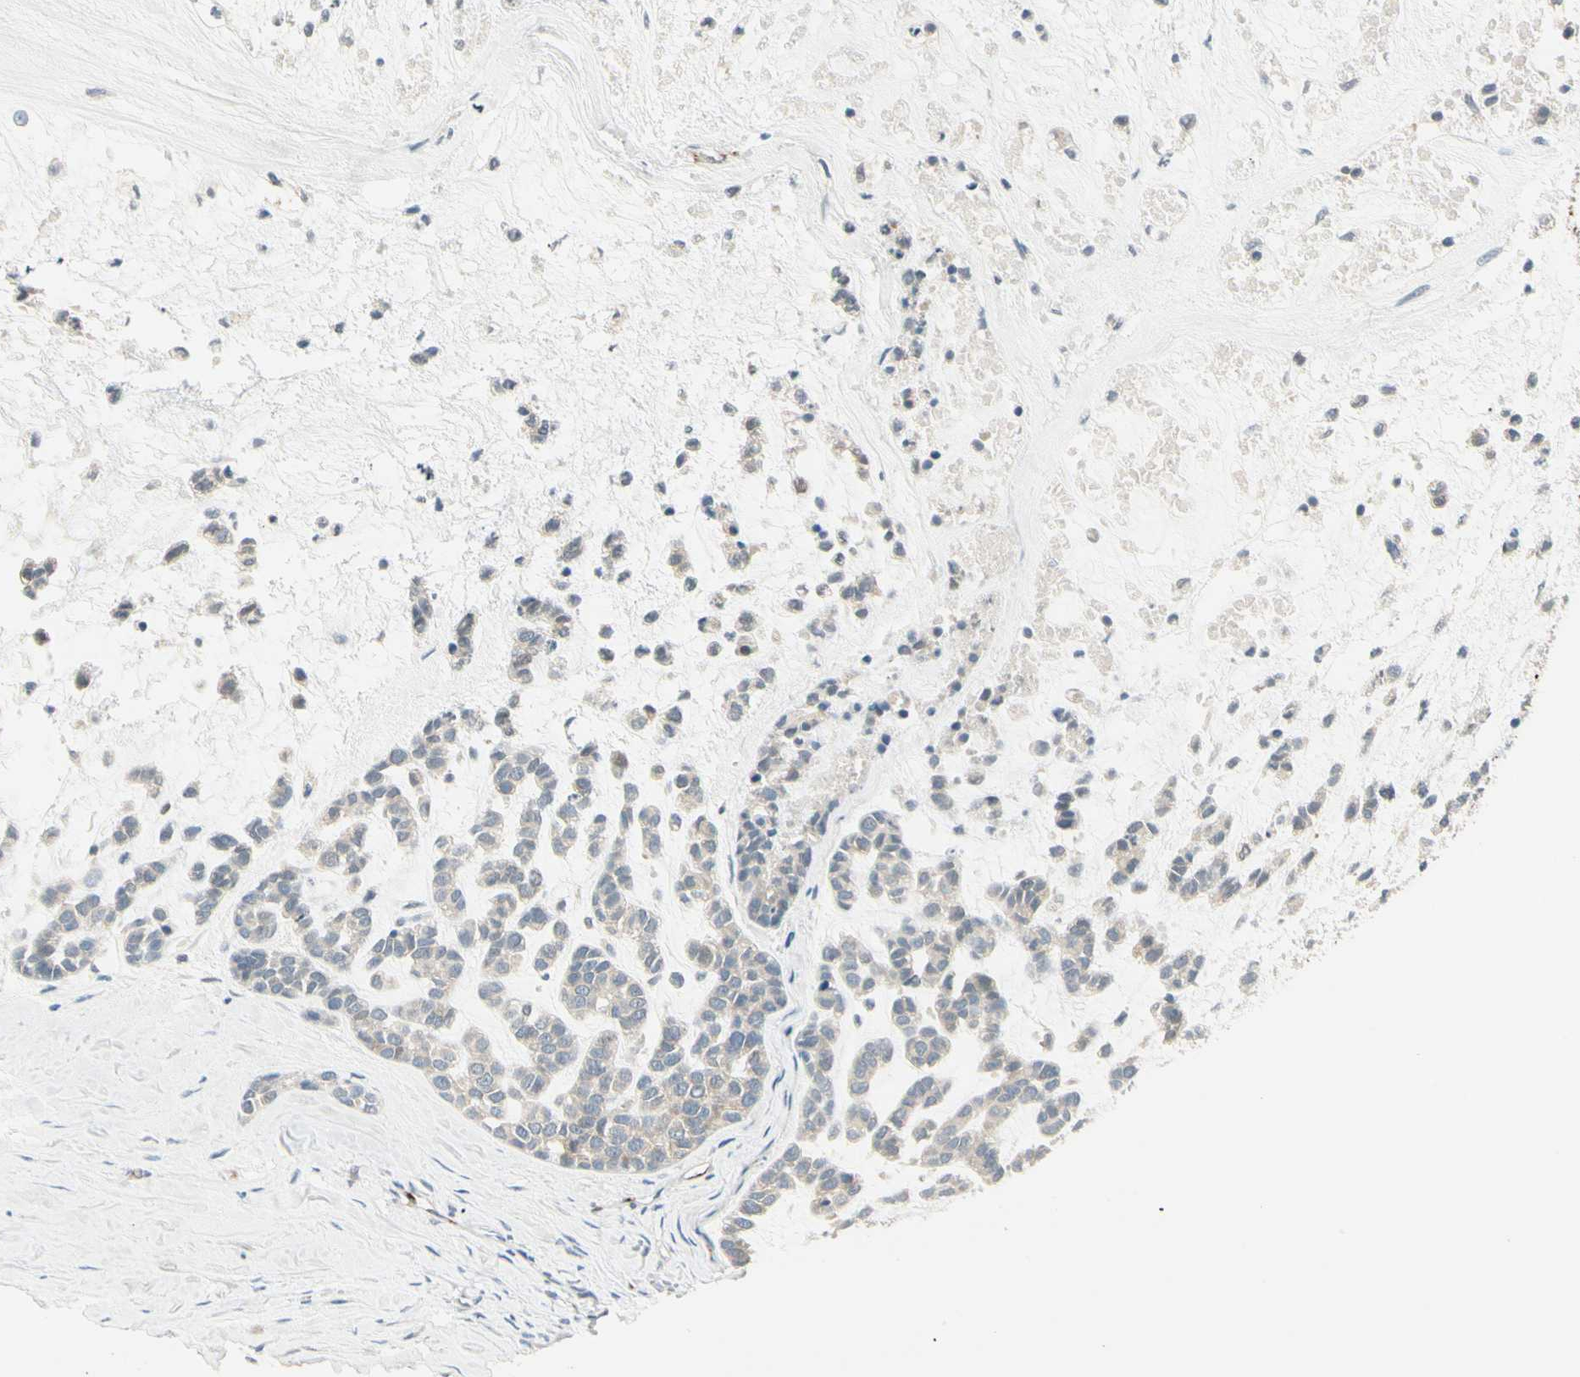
{"staining": {"intensity": "weak", "quantity": "<25%", "location": "cytoplasmic/membranous"}, "tissue": "head and neck cancer", "cell_type": "Tumor cells", "image_type": "cancer", "snomed": [{"axis": "morphology", "description": "Adenocarcinoma, NOS"}, {"axis": "morphology", "description": "Adenoma, NOS"}, {"axis": "topography", "description": "Head-Neck"}], "caption": "Immunohistochemistry micrograph of human adenoma (head and neck) stained for a protein (brown), which shows no expression in tumor cells. (DAB immunohistochemistry visualized using brightfield microscopy, high magnification).", "gene": "MANSC1", "patient": {"sex": "female", "age": 55}}